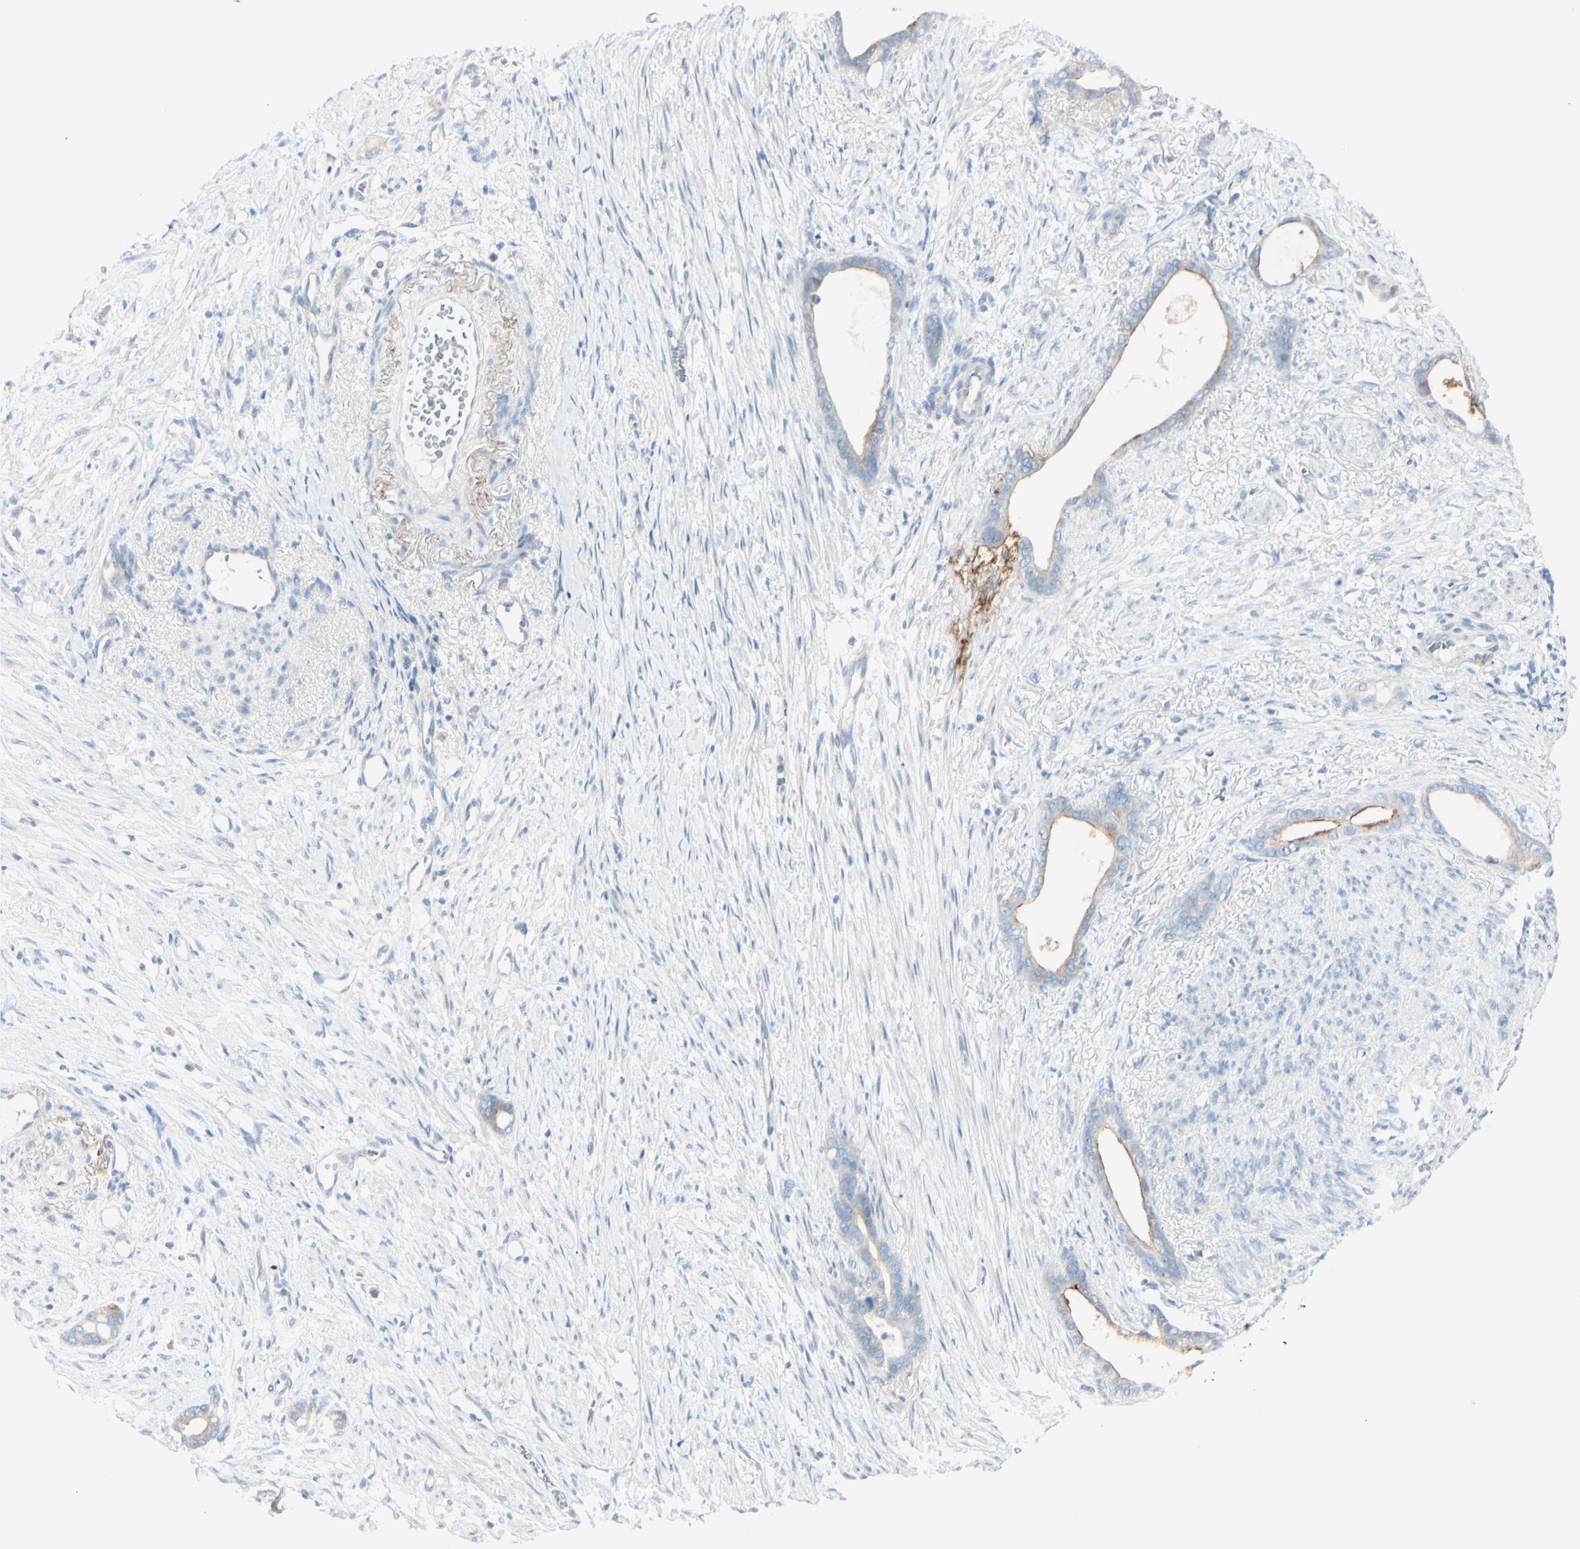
{"staining": {"intensity": "moderate", "quantity": "25%-75%", "location": "cytoplasmic/membranous"}, "tissue": "stomach cancer", "cell_type": "Tumor cells", "image_type": "cancer", "snomed": [{"axis": "morphology", "description": "Adenocarcinoma, NOS"}, {"axis": "topography", "description": "Stomach"}], "caption": "High-magnification brightfield microscopy of stomach cancer (adenocarcinoma) stained with DAB (3,3'-diaminobenzidine) (brown) and counterstained with hematoxylin (blue). tumor cells exhibit moderate cytoplasmic/membranous expression is present in approximately25%-75% of cells.", "gene": "CDHR5", "patient": {"sex": "female", "age": 75}}